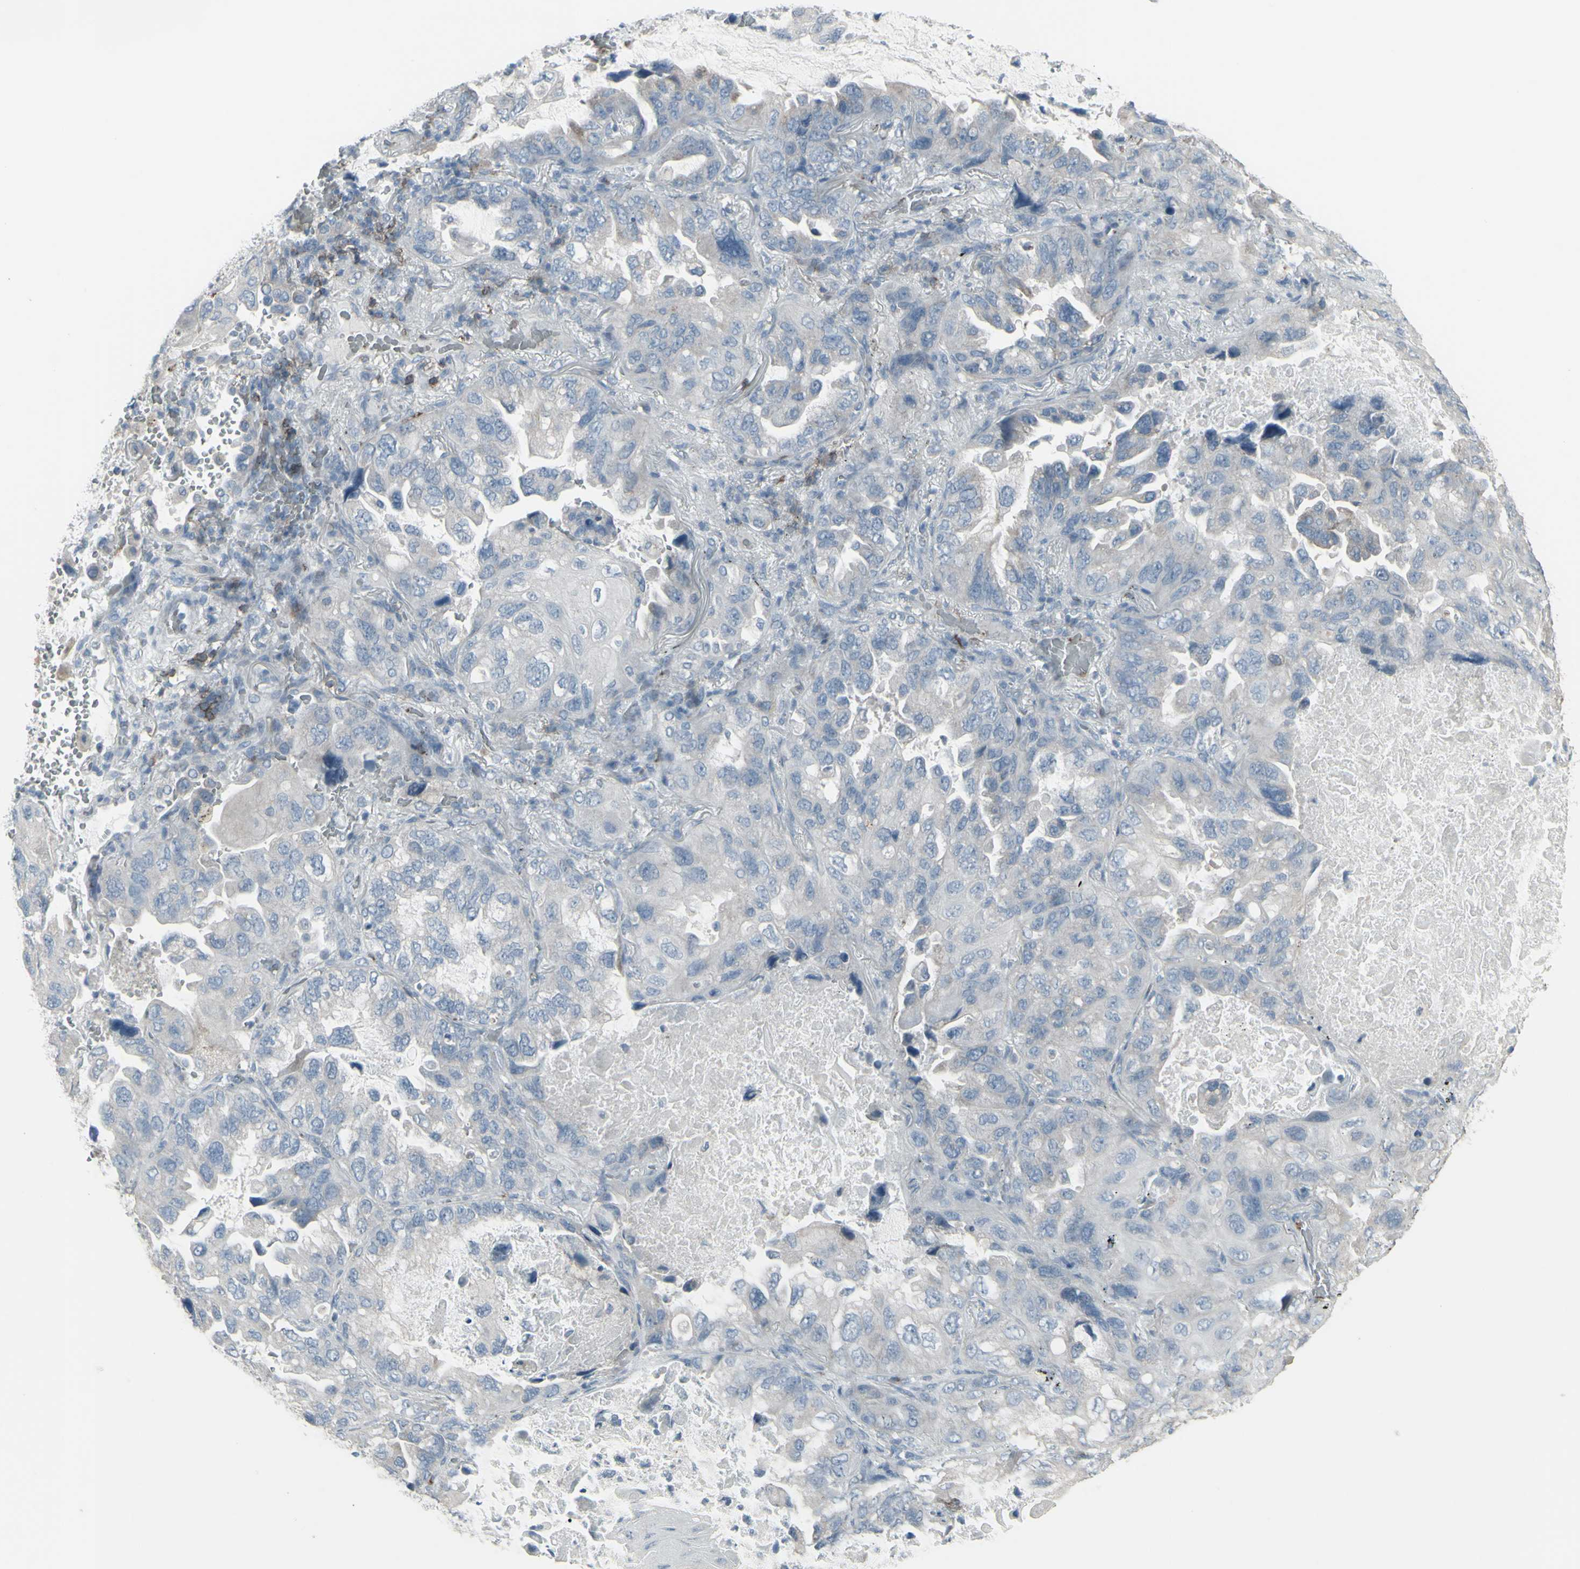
{"staining": {"intensity": "negative", "quantity": "none", "location": "none"}, "tissue": "lung cancer", "cell_type": "Tumor cells", "image_type": "cancer", "snomed": [{"axis": "morphology", "description": "Squamous cell carcinoma, NOS"}, {"axis": "topography", "description": "Lung"}], "caption": "The immunohistochemistry histopathology image has no significant staining in tumor cells of lung squamous cell carcinoma tissue. (DAB immunohistochemistry with hematoxylin counter stain).", "gene": "CD79B", "patient": {"sex": "female", "age": 73}}